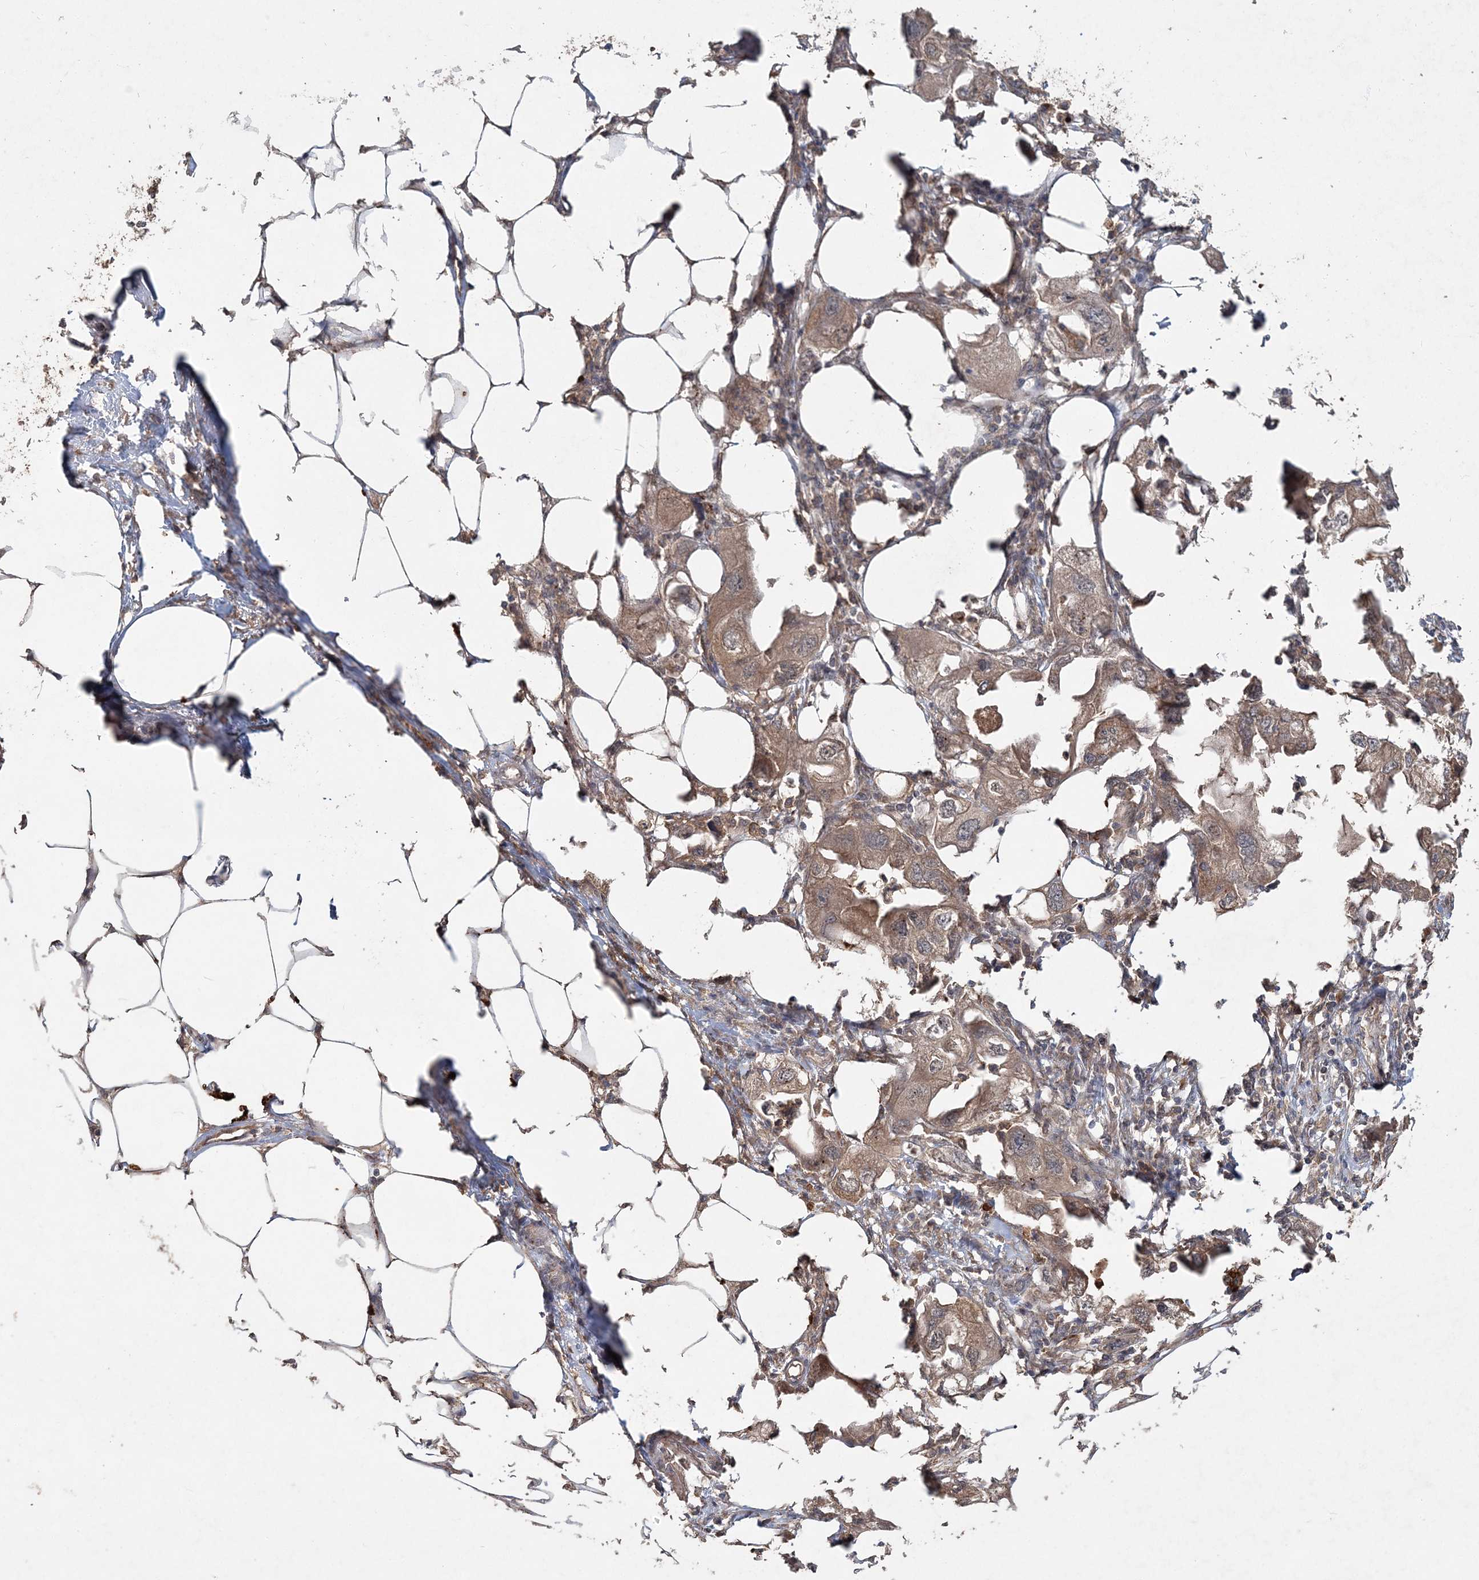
{"staining": {"intensity": "moderate", "quantity": ">75%", "location": "cytoplasmic/membranous"}, "tissue": "endometrial cancer", "cell_type": "Tumor cells", "image_type": "cancer", "snomed": [{"axis": "morphology", "description": "Adenocarcinoma, NOS"}, {"axis": "morphology", "description": "Adenocarcinoma, metastatic, NOS"}, {"axis": "topography", "description": "Adipose tissue"}, {"axis": "topography", "description": "Endometrium"}], "caption": "A histopathology image of endometrial metastatic adenocarcinoma stained for a protein exhibits moderate cytoplasmic/membranous brown staining in tumor cells.", "gene": "SPRY1", "patient": {"sex": "female", "age": 67}}